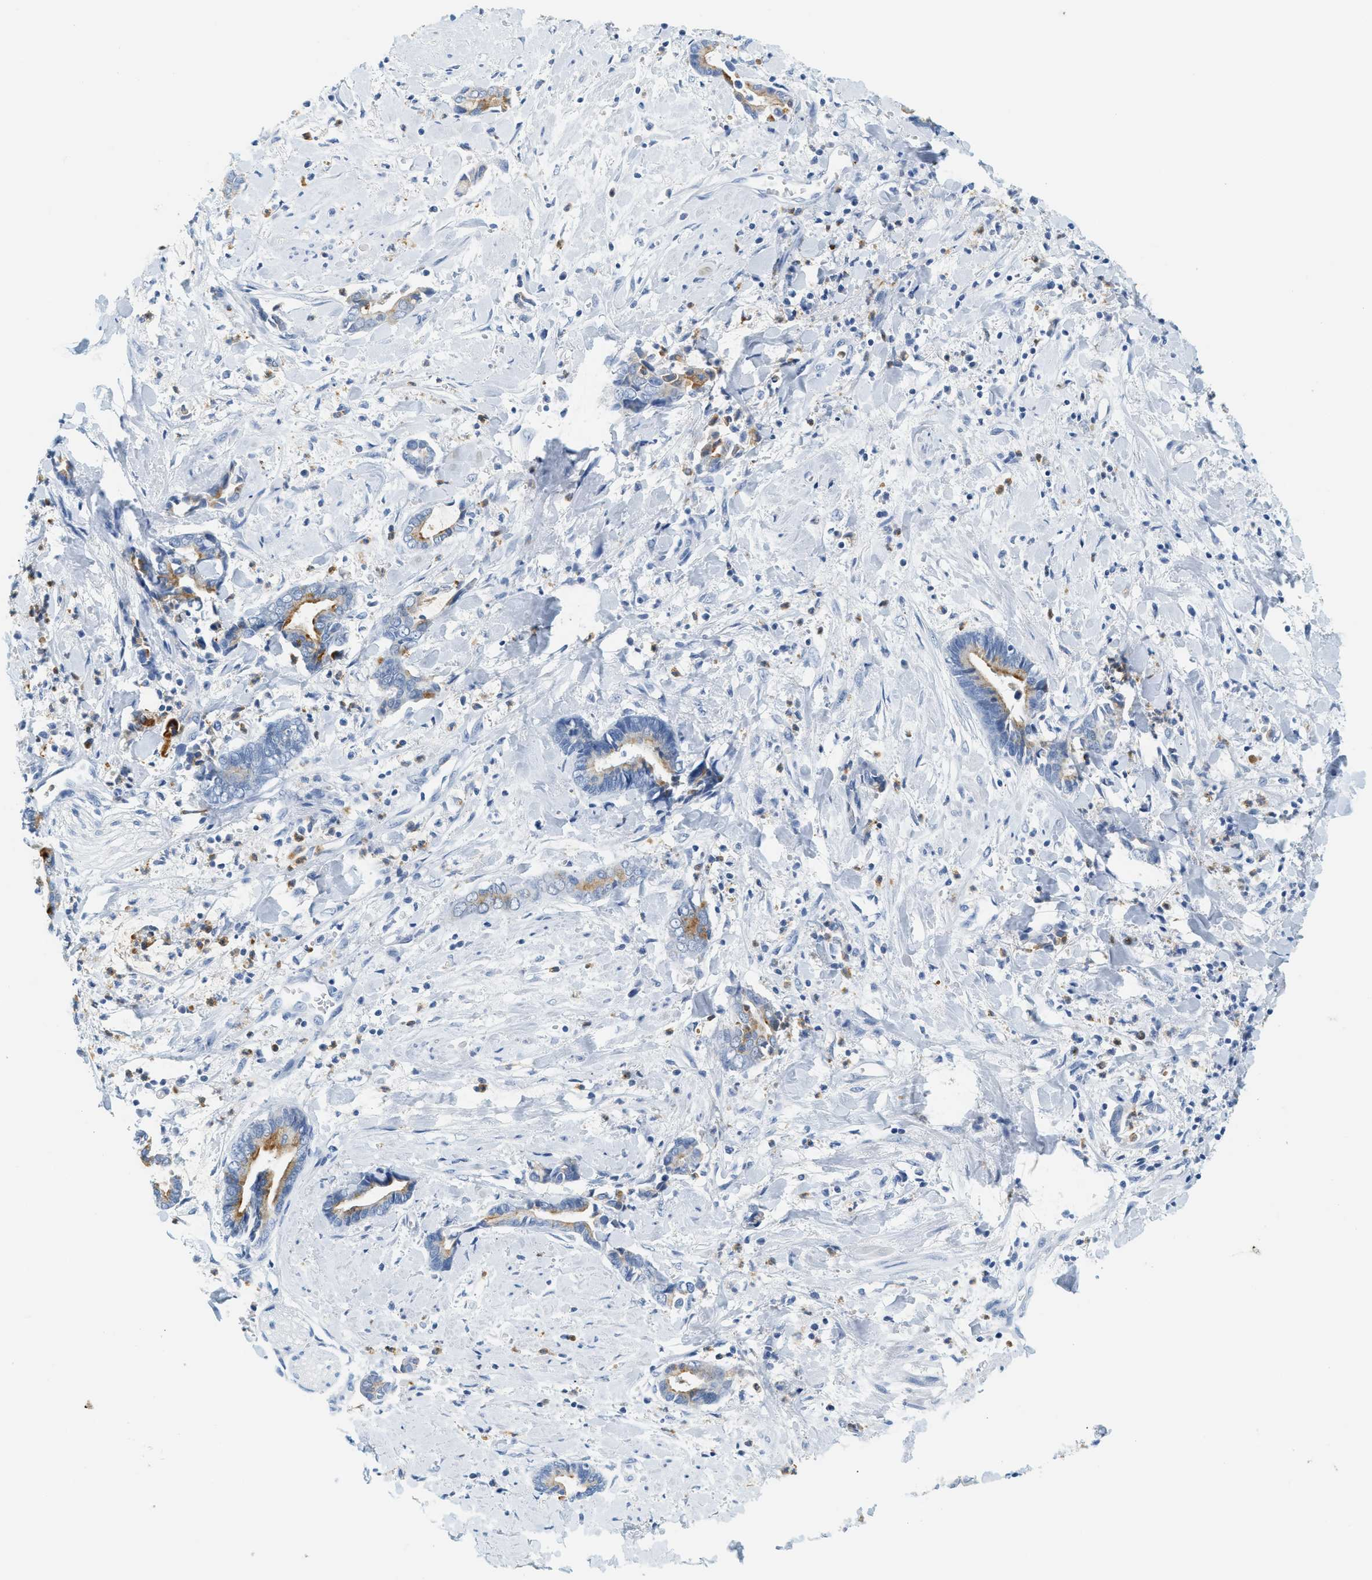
{"staining": {"intensity": "weak", "quantity": "<25%", "location": "cytoplasmic/membranous"}, "tissue": "cervical cancer", "cell_type": "Tumor cells", "image_type": "cancer", "snomed": [{"axis": "morphology", "description": "Adenocarcinoma, NOS"}, {"axis": "topography", "description": "Cervix"}], "caption": "A high-resolution micrograph shows IHC staining of cervical cancer (adenocarcinoma), which displays no significant positivity in tumor cells. (Brightfield microscopy of DAB immunohistochemistry at high magnification).", "gene": "LCN2", "patient": {"sex": "female", "age": 44}}